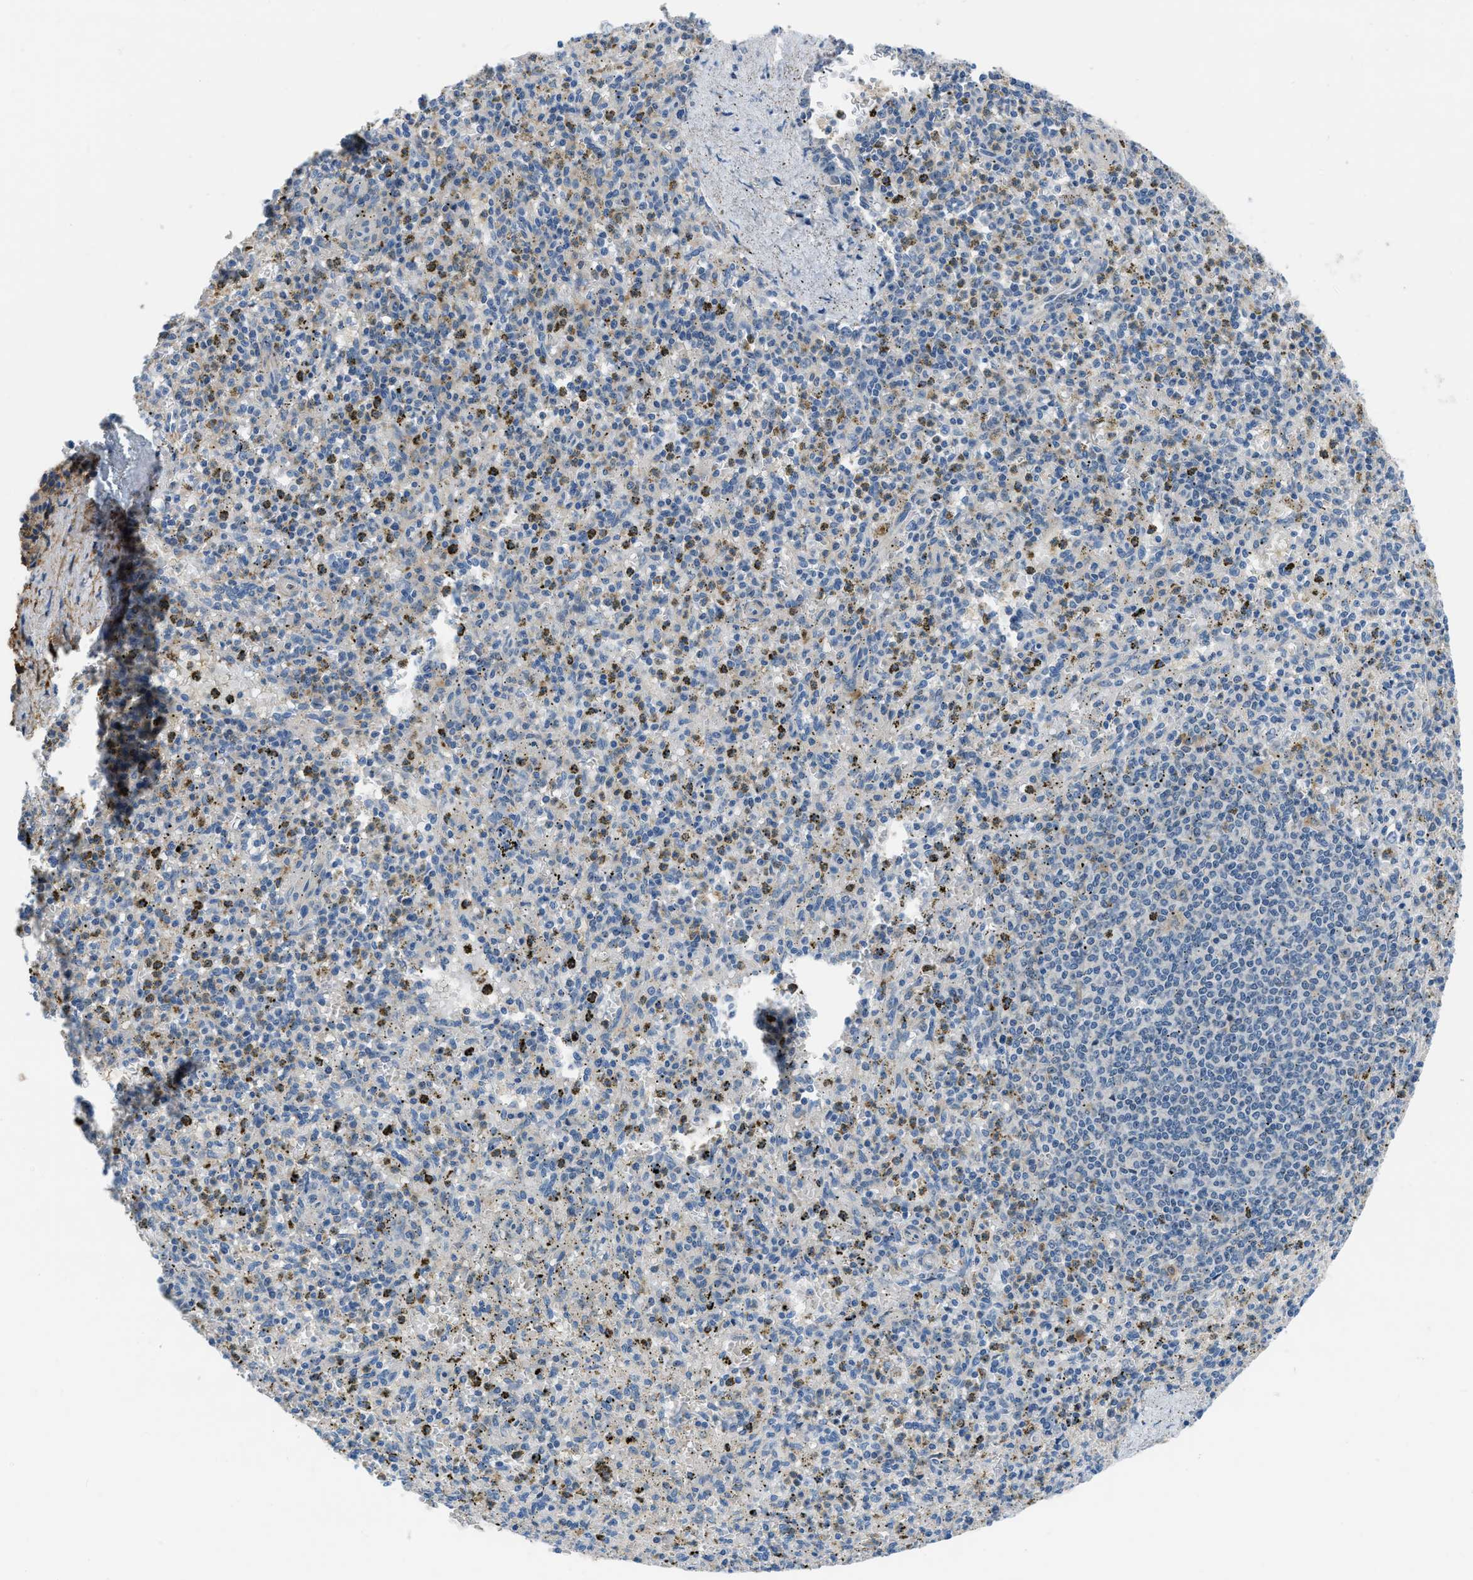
{"staining": {"intensity": "moderate", "quantity": "<25%", "location": "cytoplasmic/membranous"}, "tissue": "spleen", "cell_type": "Cells in red pulp", "image_type": "normal", "snomed": [{"axis": "morphology", "description": "Normal tissue, NOS"}, {"axis": "topography", "description": "Spleen"}], "caption": "The immunohistochemical stain labels moderate cytoplasmic/membranous staining in cells in red pulp of normal spleen.", "gene": "PFKP", "patient": {"sex": "male", "age": 72}}